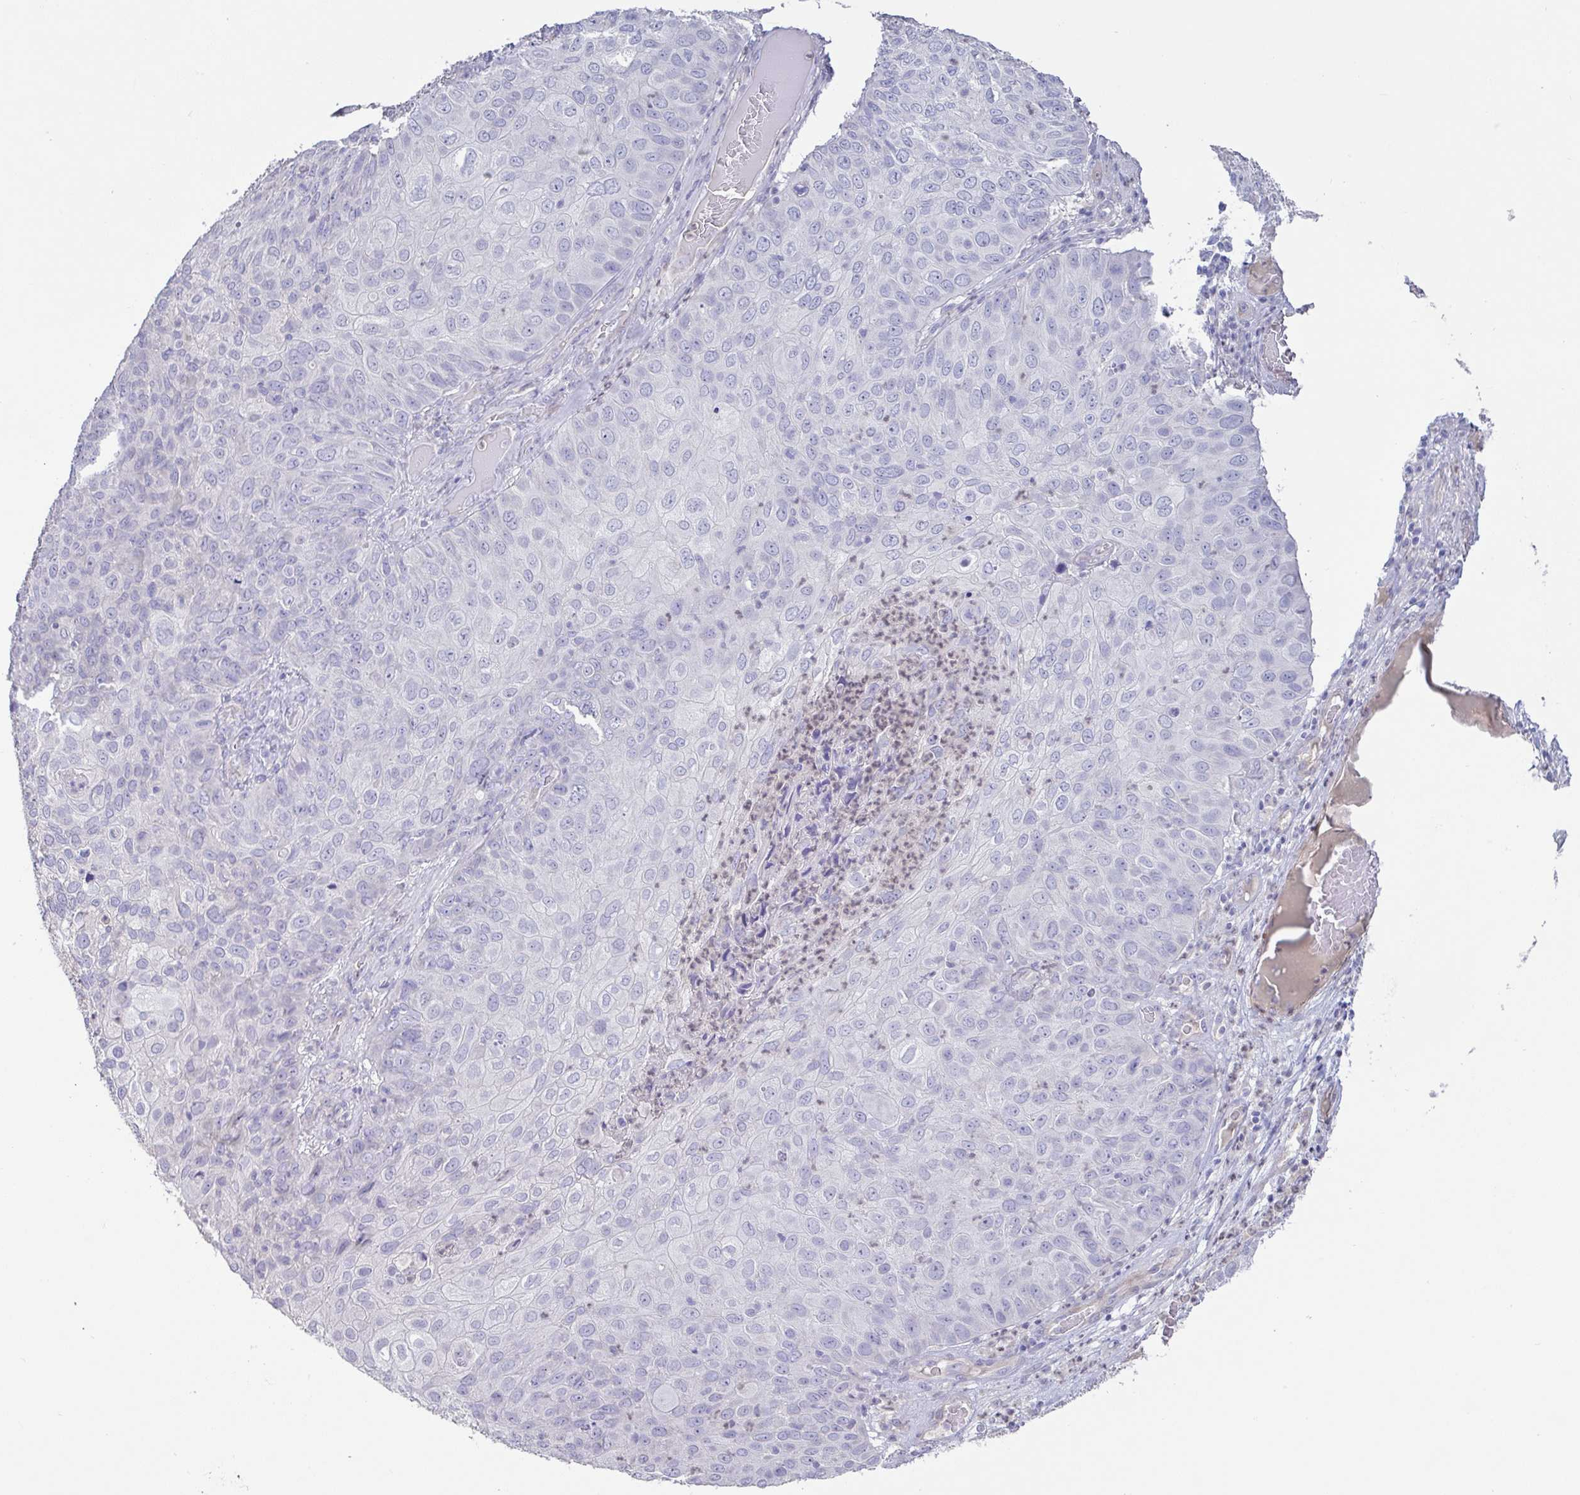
{"staining": {"intensity": "negative", "quantity": "none", "location": "none"}, "tissue": "skin cancer", "cell_type": "Tumor cells", "image_type": "cancer", "snomed": [{"axis": "morphology", "description": "Squamous cell carcinoma, NOS"}, {"axis": "topography", "description": "Skin"}], "caption": "DAB immunohistochemical staining of squamous cell carcinoma (skin) exhibits no significant staining in tumor cells. (Brightfield microscopy of DAB immunohistochemistry at high magnification).", "gene": "PYGM", "patient": {"sex": "male", "age": 87}}